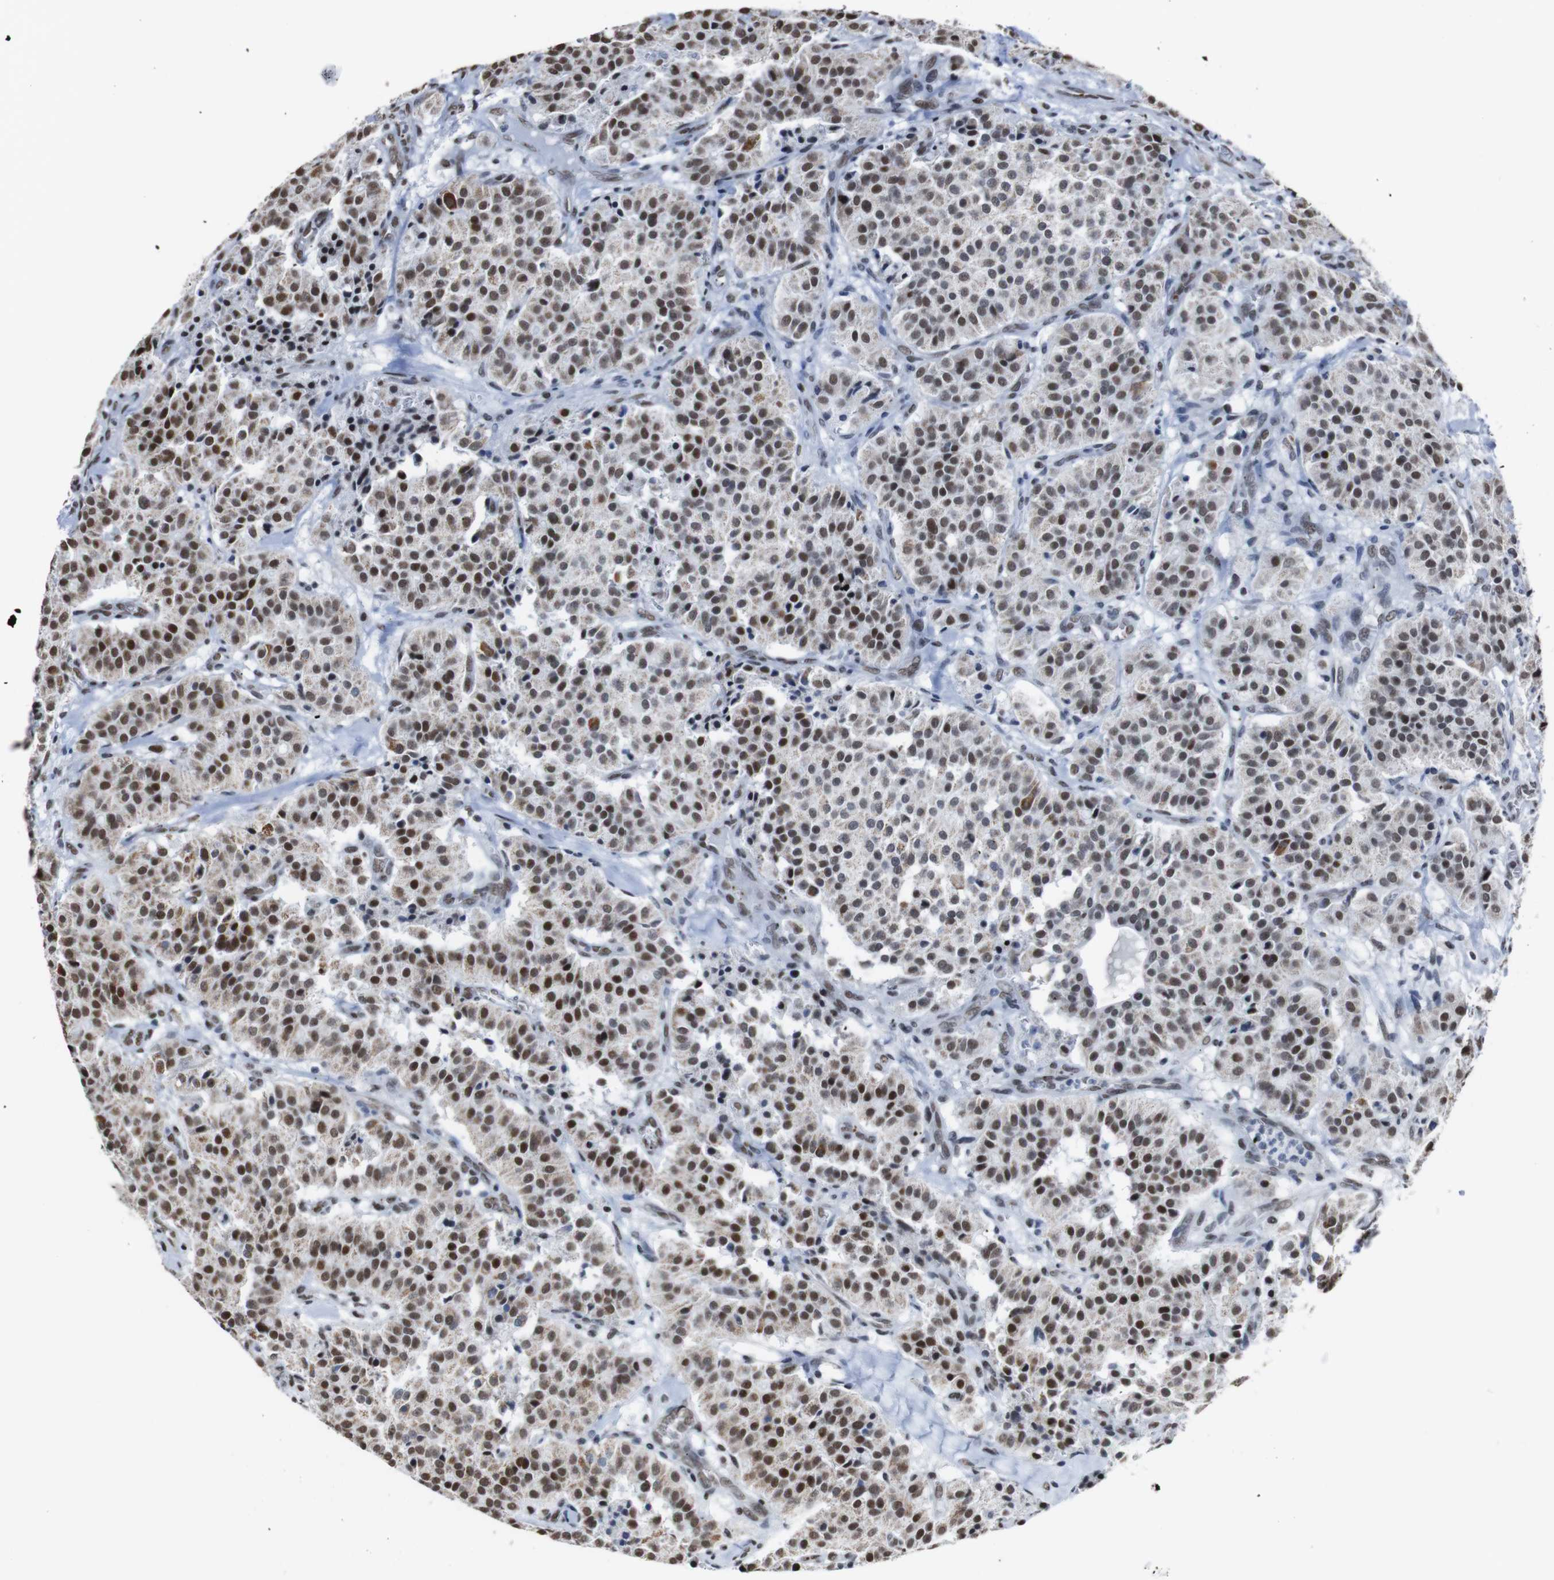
{"staining": {"intensity": "moderate", "quantity": ">75%", "location": "nuclear"}, "tissue": "carcinoid", "cell_type": "Tumor cells", "image_type": "cancer", "snomed": [{"axis": "morphology", "description": "Carcinoid, malignant, NOS"}, {"axis": "topography", "description": "Lung"}], "caption": "Carcinoid (malignant) tissue reveals moderate nuclear positivity in approximately >75% of tumor cells", "gene": "ROMO1", "patient": {"sex": "male", "age": 30}}